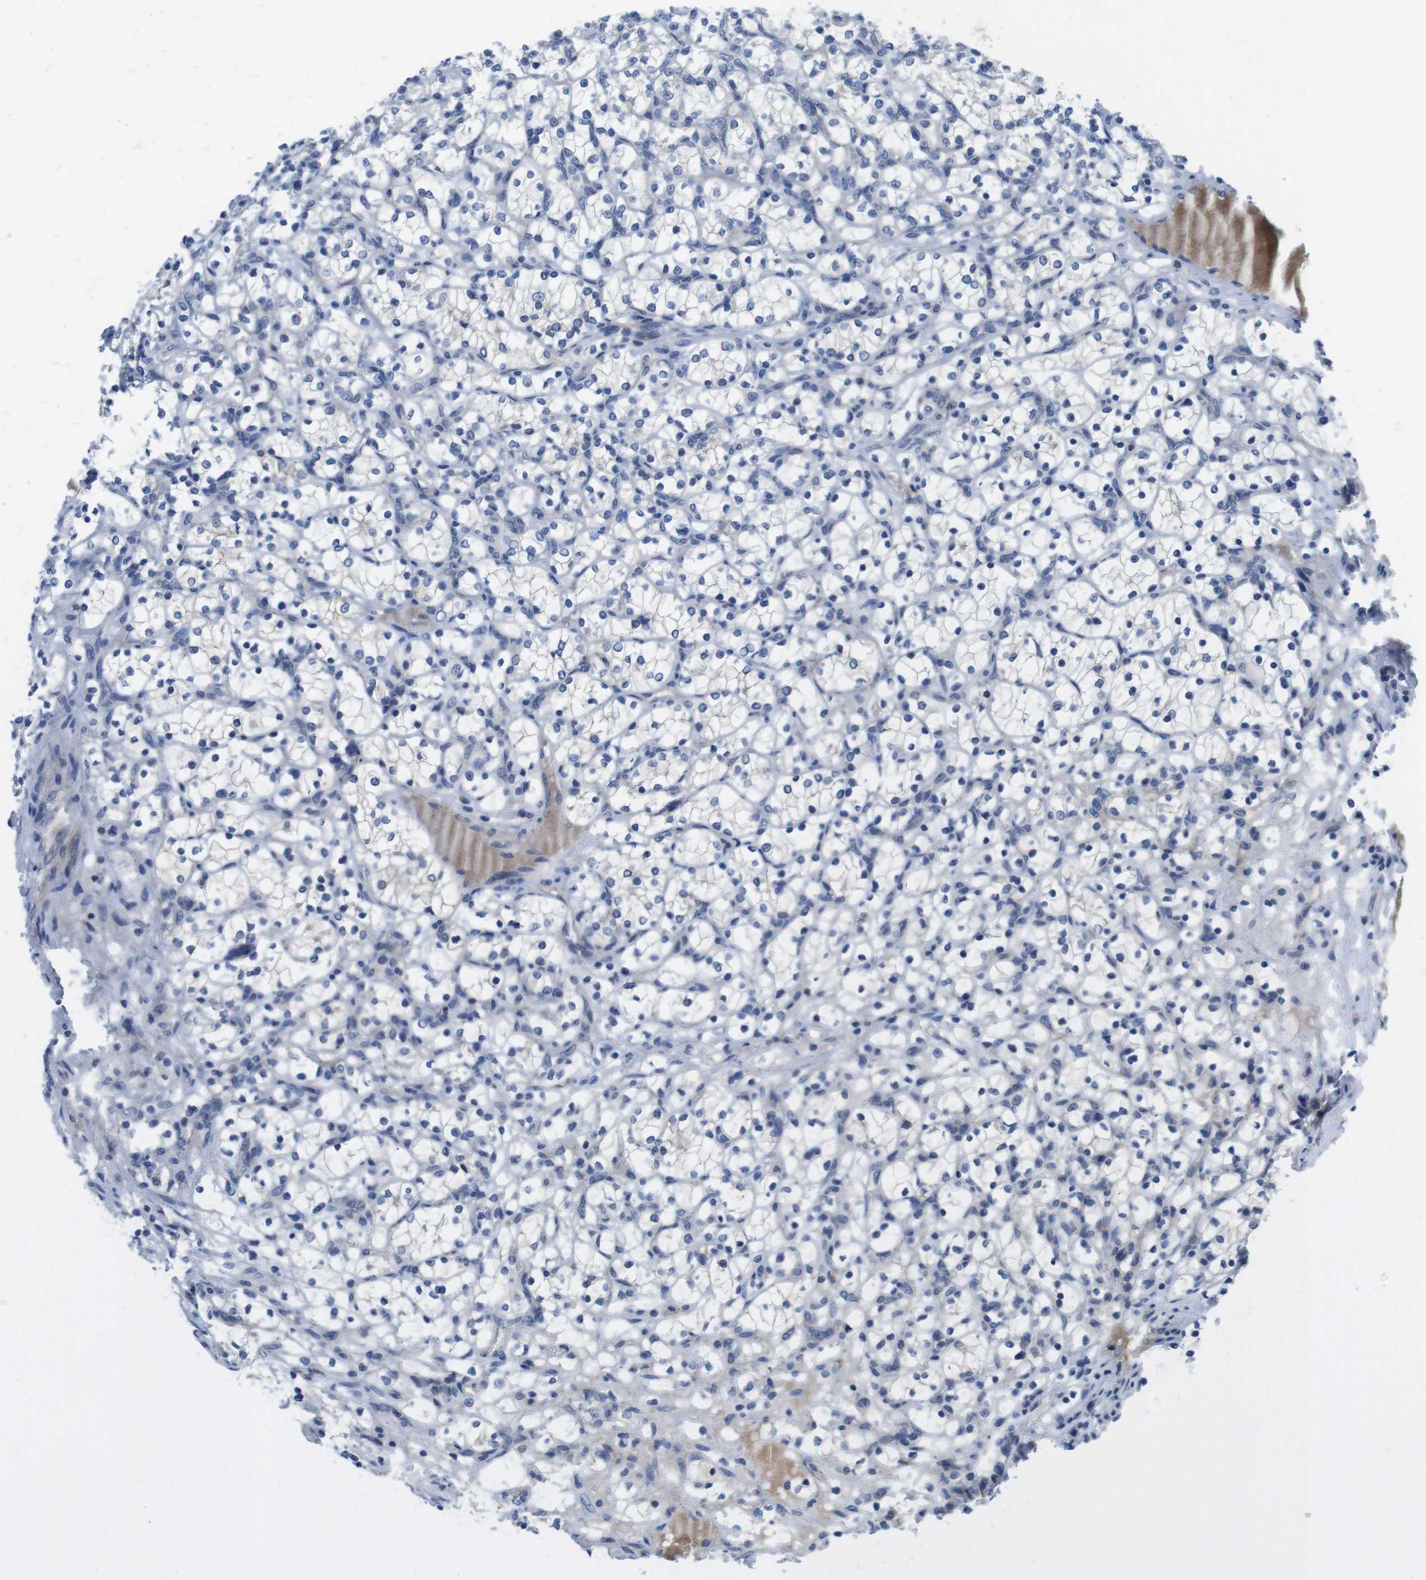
{"staining": {"intensity": "negative", "quantity": "none", "location": "none"}, "tissue": "renal cancer", "cell_type": "Tumor cells", "image_type": "cancer", "snomed": [{"axis": "morphology", "description": "Adenocarcinoma, NOS"}, {"axis": "topography", "description": "Kidney"}], "caption": "Immunohistochemical staining of human adenocarcinoma (renal) demonstrates no significant staining in tumor cells. (DAB (3,3'-diaminobenzidine) immunohistochemistry (IHC) with hematoxylin counter stain).", "gene": "SCRIB", "patient": {"sex": "female", "age": 69}}